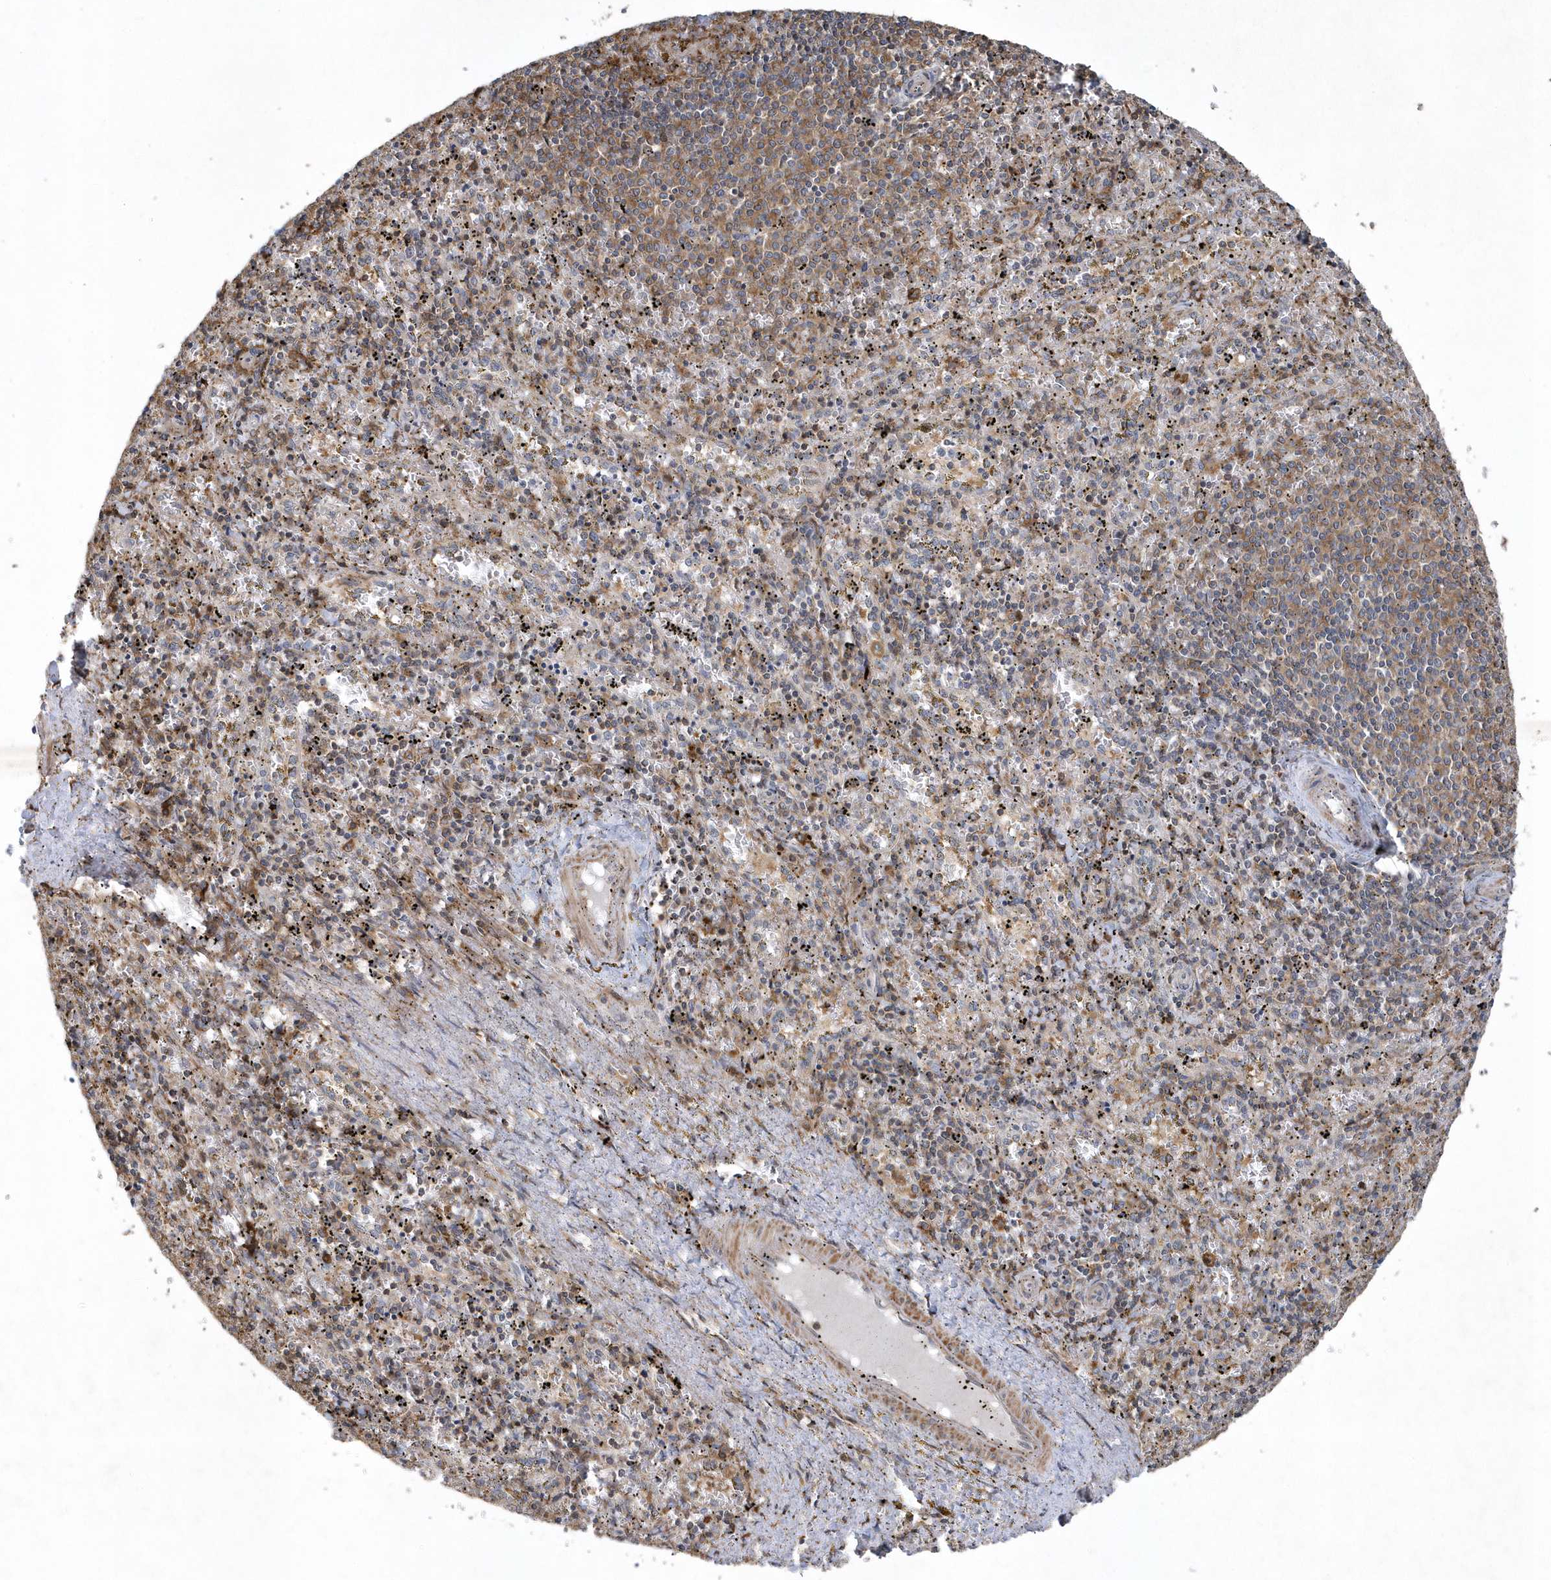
{"staining": {"intensity": "moderate", "quantity": "<25%", "location": "cytoplasmic/membranous"}, "tissue": "spleen", "cell_type": "Cells in red pulp", "image_type": "normal", "snomed": [{"axis": "morphology", "description": "Normal tissue, NOS"}, {"axis": "topography", "description": "Spleen"}], "caption": "DAB immunohistochemical staining of normal human spleen displays moderate cytoplasmic/membranous protein staining in approximately <25% of cells in red pulp.", "gene": "N4BP2", "patient": {"sex": "male", "age": 11}}